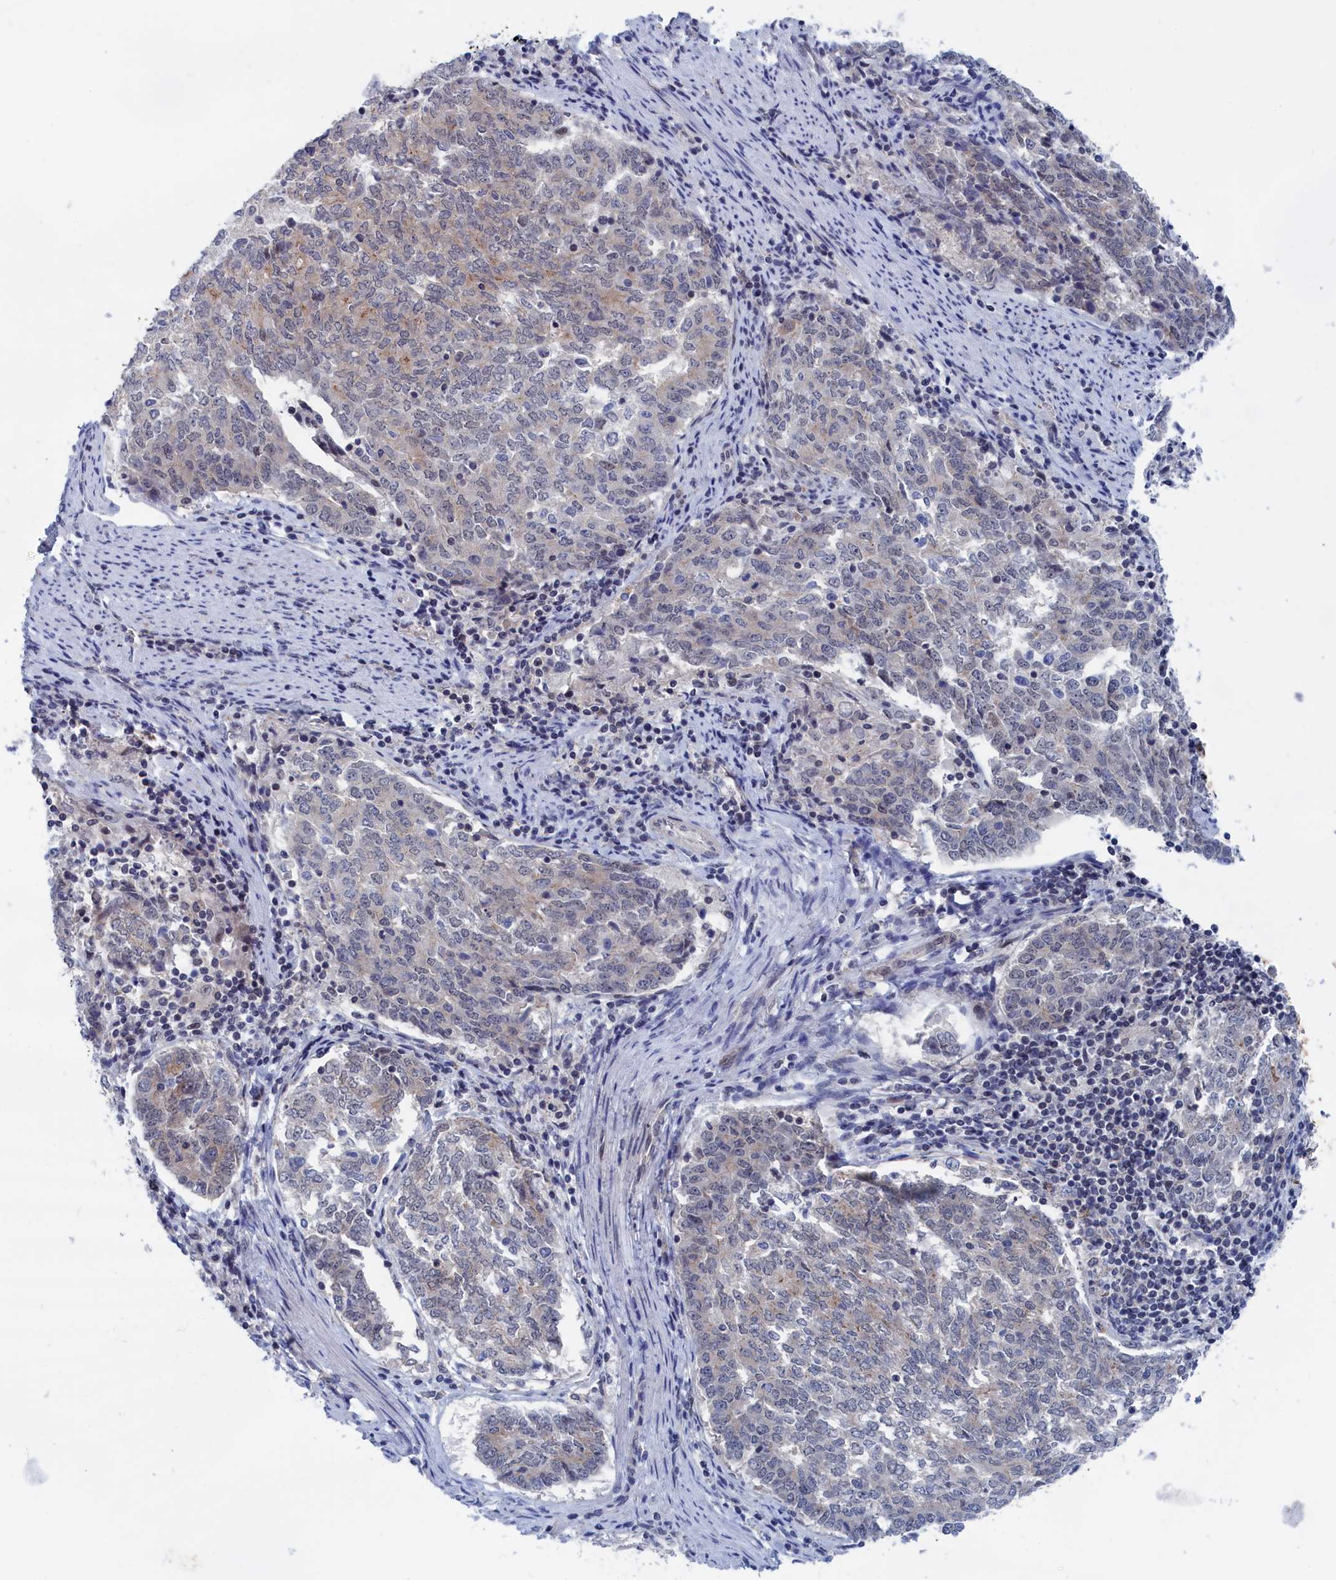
{"staining": {"intensity": "weak", "quantity": "<25%", "location": "cytoplasmic/membranous,nuclear"}, "tissue": "endometrial cancer", "cell_type": "Tumor cells", "image_type": "cancer", "snomed": [{"axis": "morphology", "description": "Adenocarcinoma, NOS"}, {"axis": "topography", "description": "Endometrium"}], "caption": "Immunohistochemistry photomicrograph of endometrial cancer (adenocarcinoma) stained for a protein (brown), which shows no expression in tumor cells.", "gene": "MARCHF3", "patient": {"sex": "female", "age": 80}}